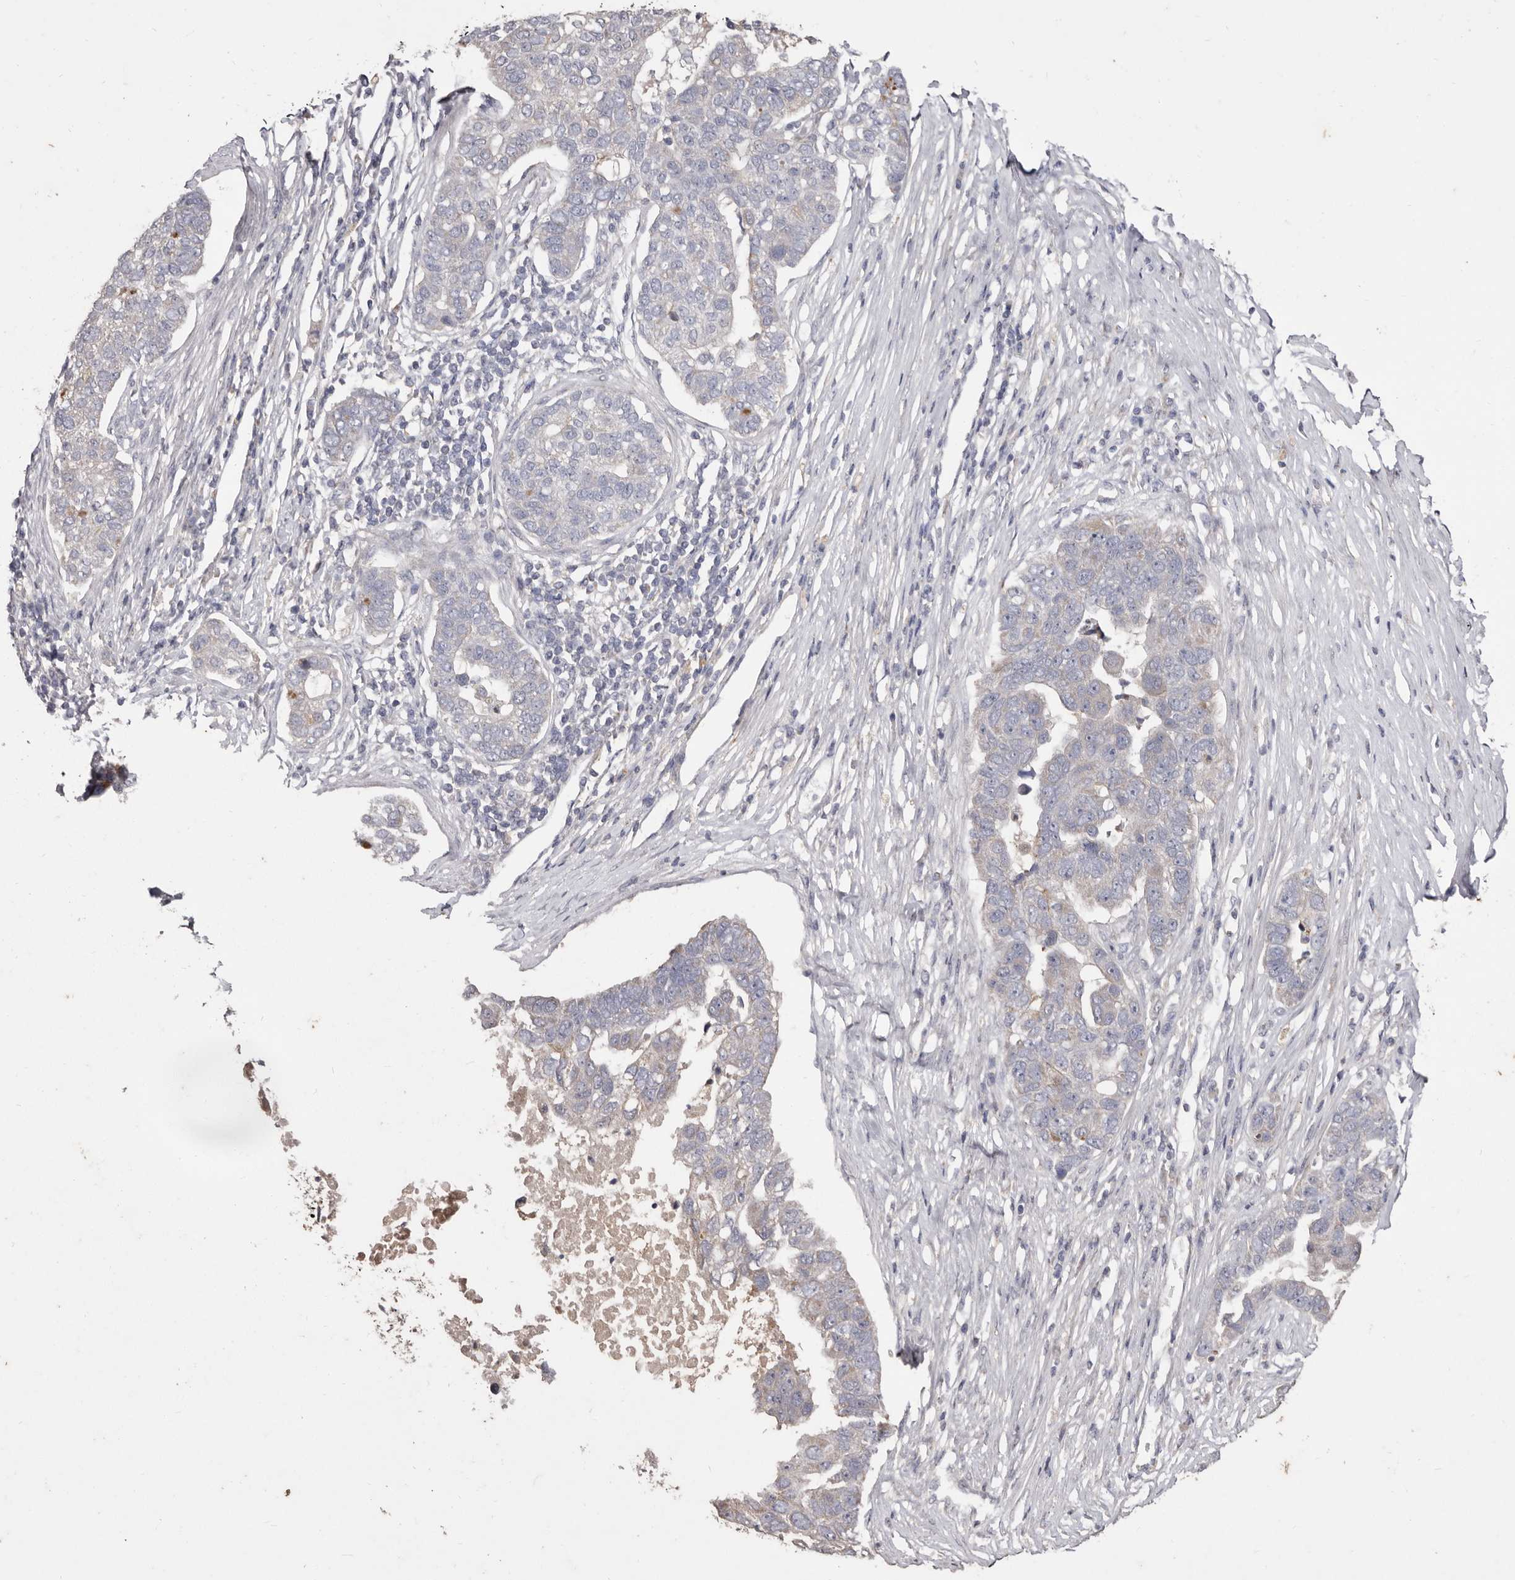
{"staining": {"intensity": "negative", "quantity": "none", "location": "none"}, "tissue": "pancreatic cancer", "cell_type": "Tumor cells", "image_type": "cancer", "snomed": [{"axis": "morphology", "description": "Adenocarcinoma, NOS"}, {"axis": "topography", "description": "Pancreas"}], "caption": "Adenocarcinoma (pancreatic) stained for a protein using immunohistochemistry shows no expression tumor cells.", "gene": "FLAD1", "patient": {"sex": "female", "age": 61}}